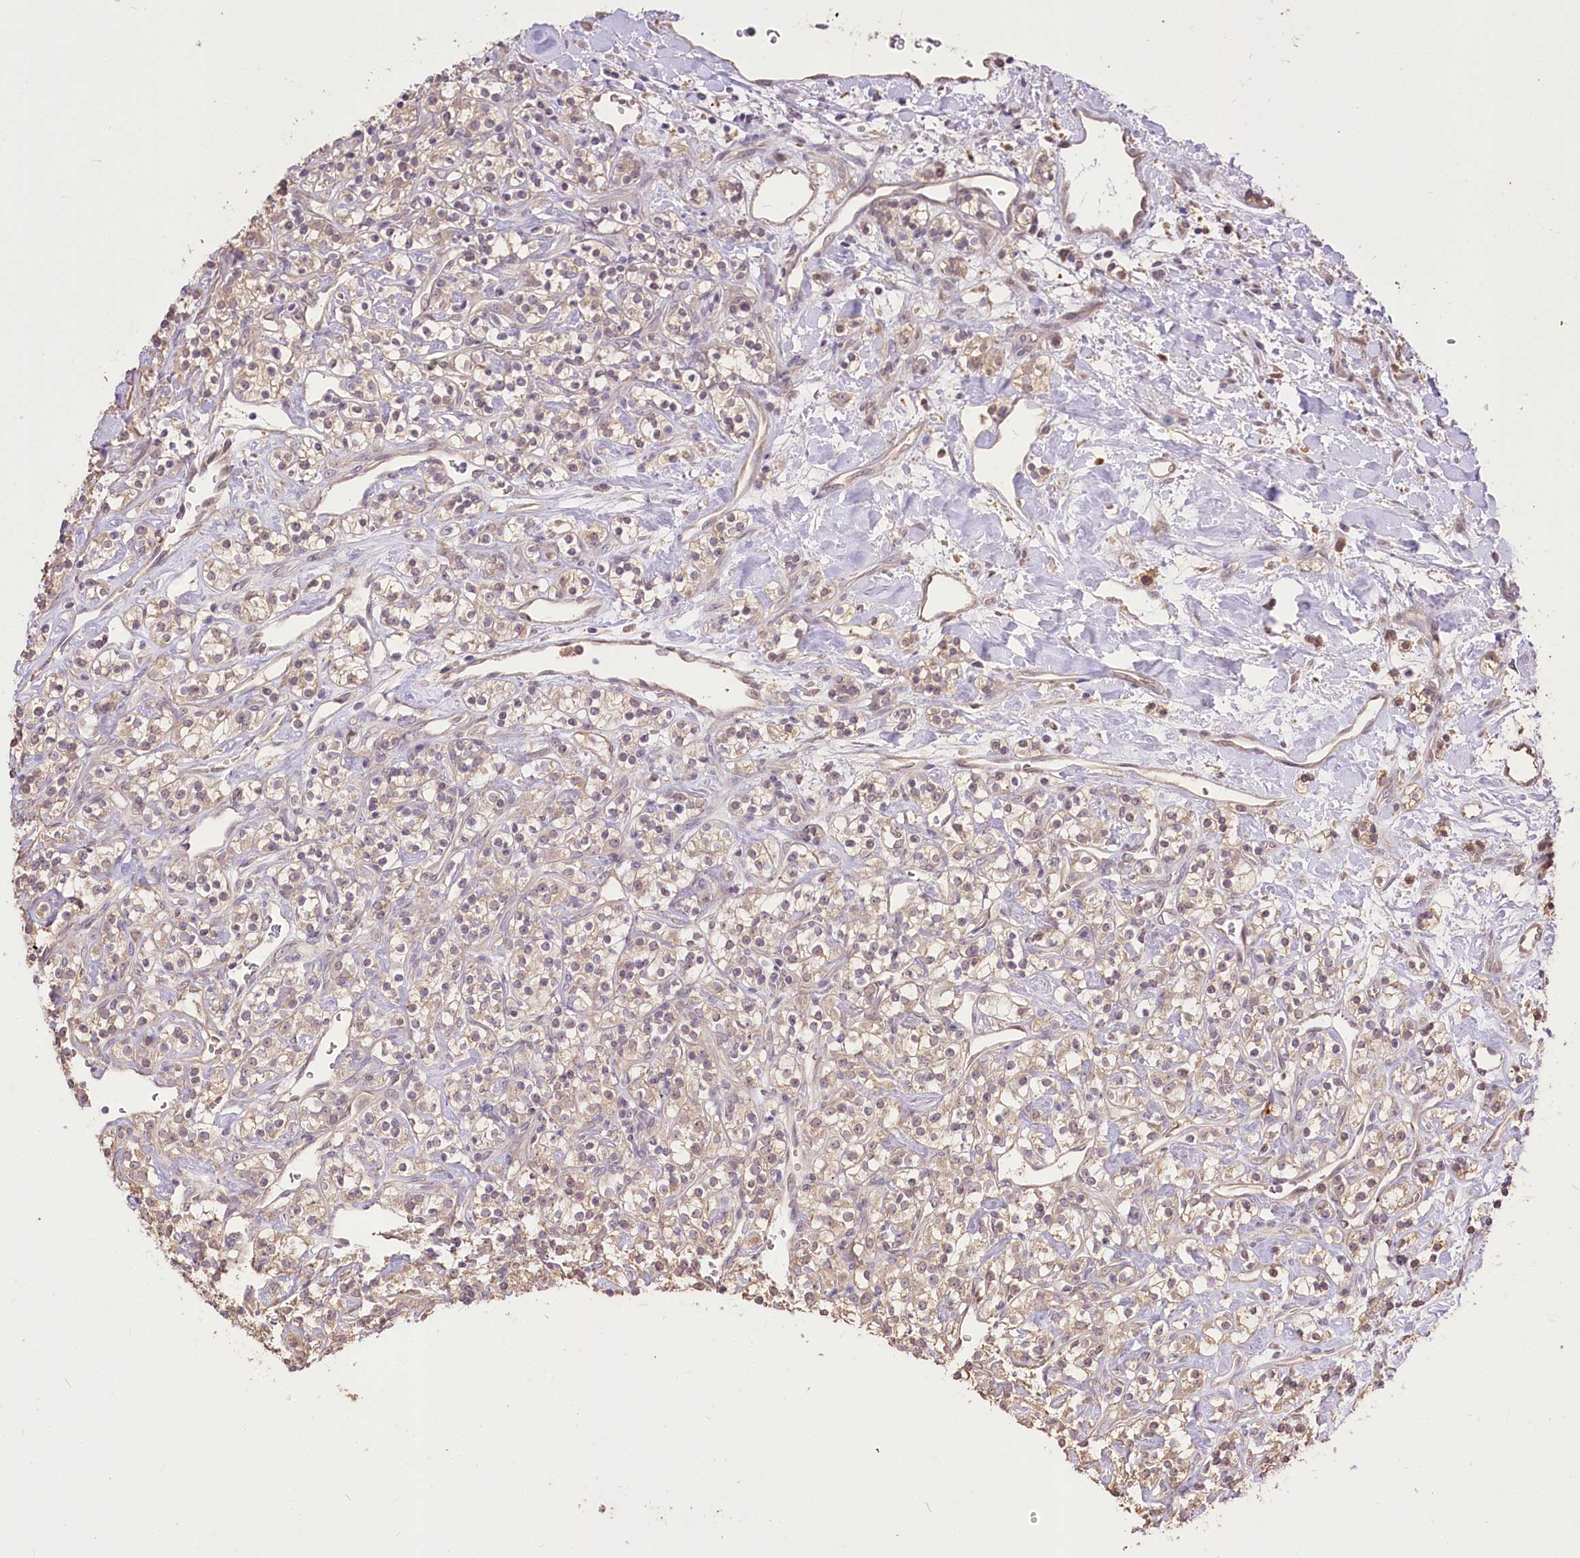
{"staining": {"intensity": "weak", "quantity": "<25%", "location": "cytoplasmic/membranous"}, "tissue": "renal cancer", "cell_type": "Tumor cells", "image_type": "cancer", "snomed": [{"axis": "morphology", "description": "Adenocarcinoma, NOS"}, {"axis": "topography", "description": "Kidney"}], "caption": "Immunohistochemical staining of adenocarcinoma (renal) displays no significant positivity in tumor cells.", "gene": "R3HDM2", "patient": {"sex": "male", "age": 77}}